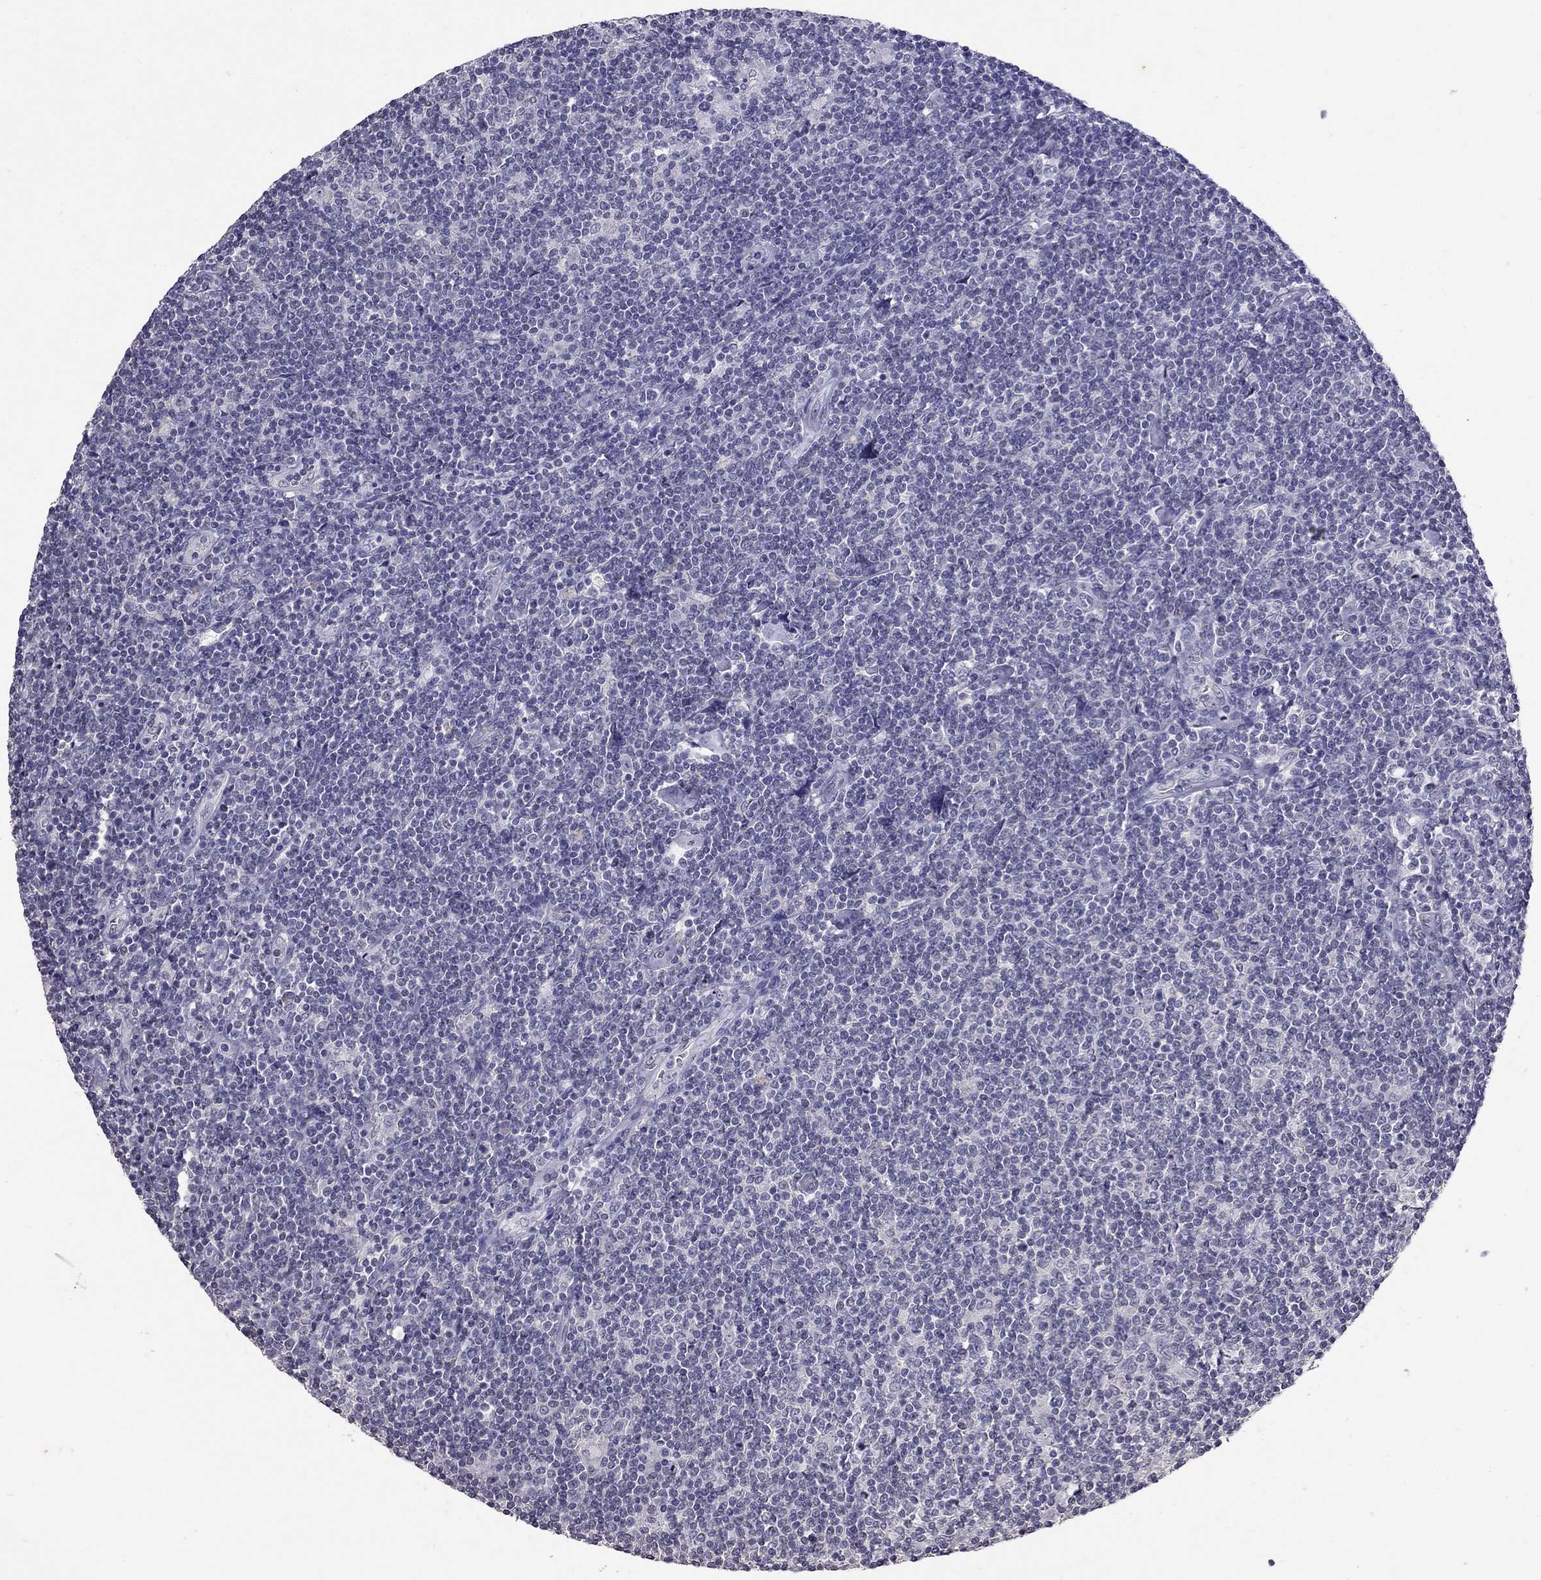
{"staining": {"intensity": "negative", "quantity": "none", "location": "none"}, "tissue": "lymphoma", "cell_type": "Tumor cells", "image_type": "cancer", "snomed": [{"axis": "morphology", "description": "Hodgkin's disease, NOS"}, {"axis": "topography", "description": "Lymph node"}], "caption": "A high-resolution image shows immunohistochemistry staining of Hodgkin's disease, which shows no significant expression in tumor cells.", "gene": "WNK3", "patient": {"sex": "male", "age": 40}}